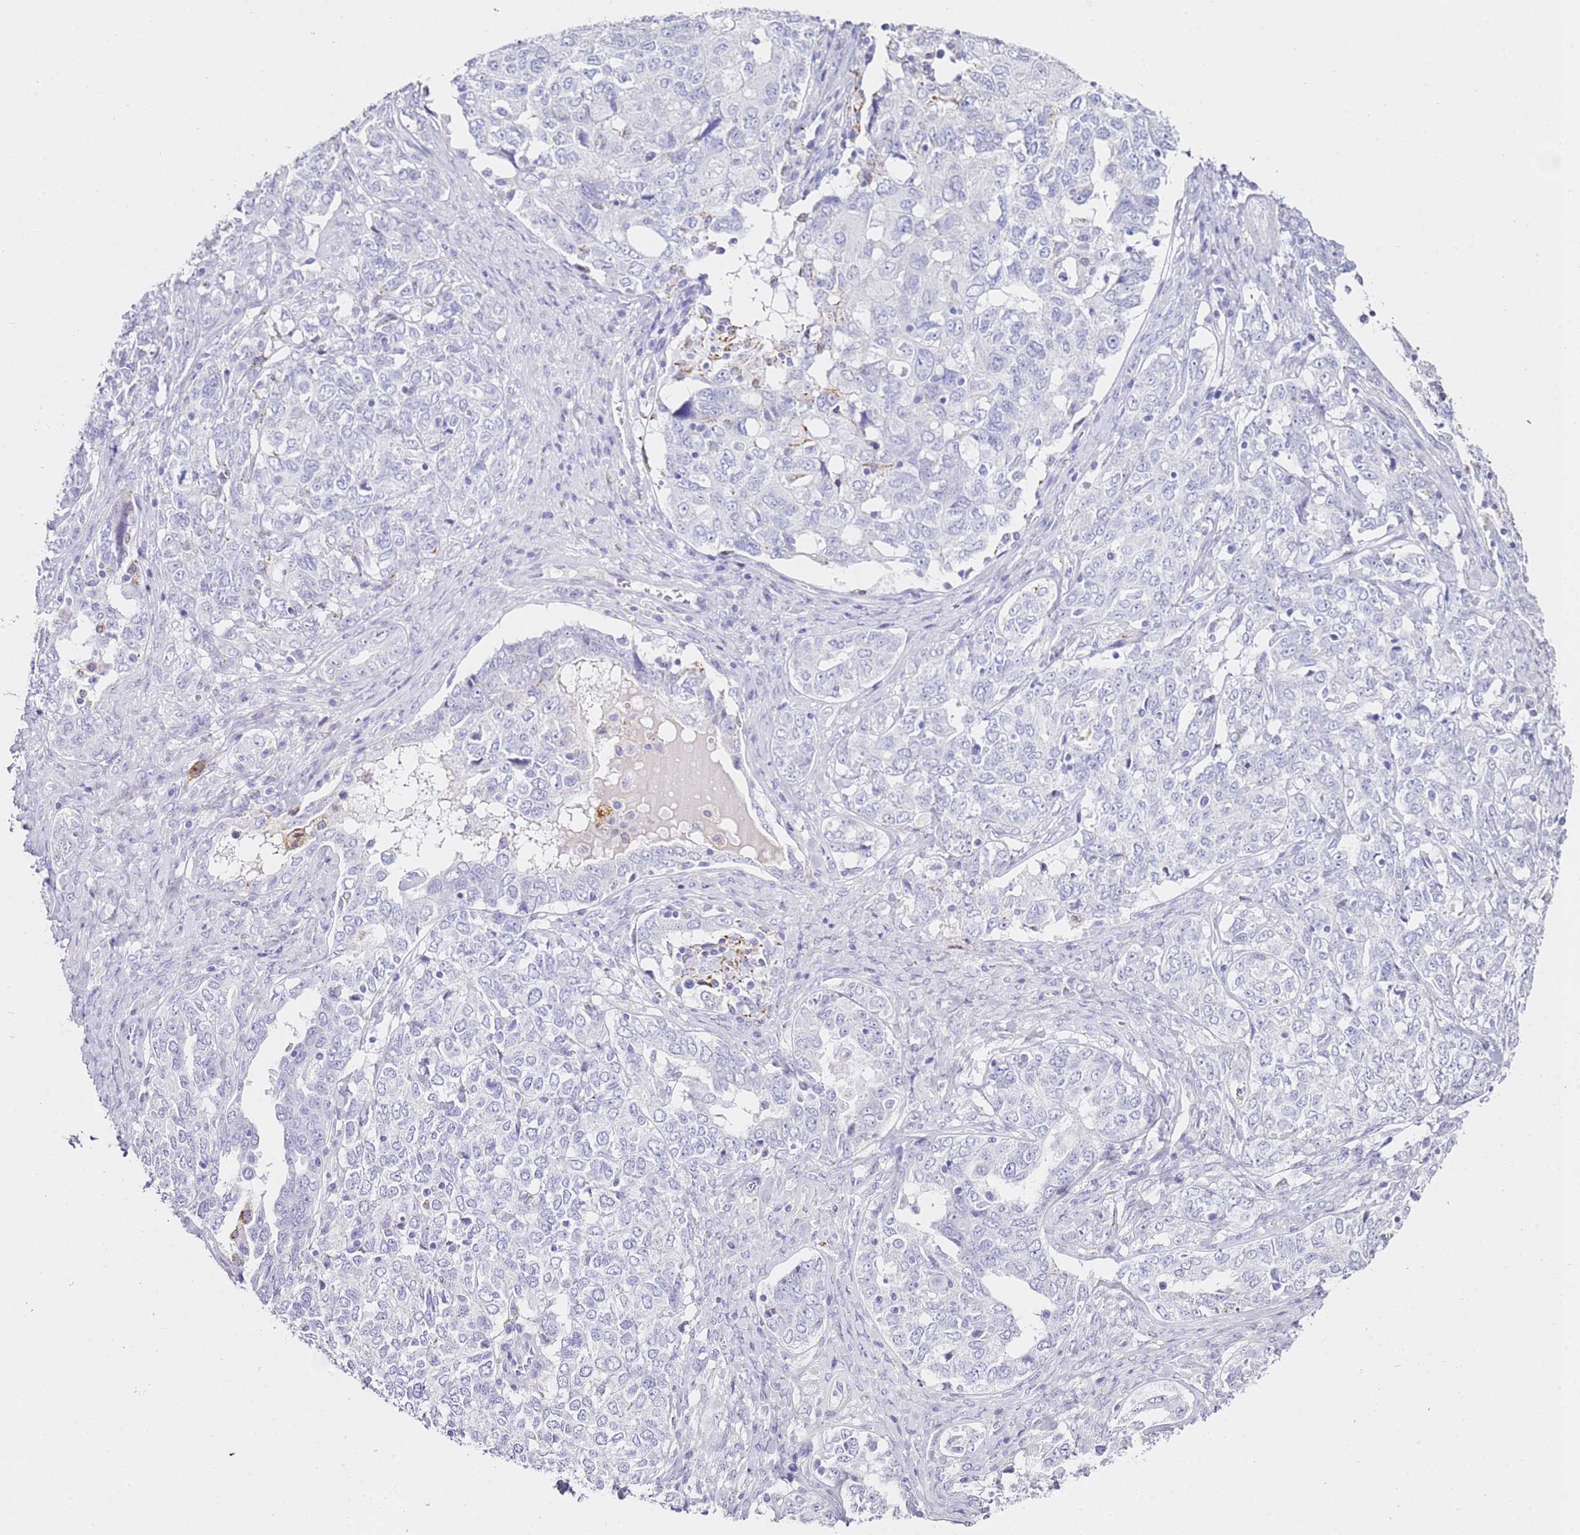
{"staining": {"intensity": "negative", "quantity": "none", "location": "none"}, "tissue": "ovarian cancer", "cell_type": "Tumor cells", "image_type": "cancer", "snomed": [{"axis": "morphology", "description": "Carcinoma, endometroid"}, {"axis": "topography", "description": "Ovary"}], "caption": "DAB immunohistochemical staining of human ovarian cancer reveals no significant expression in tumor cells.", "gene": "PTBP2", "patient": {"sex": "female", "age": 62}}